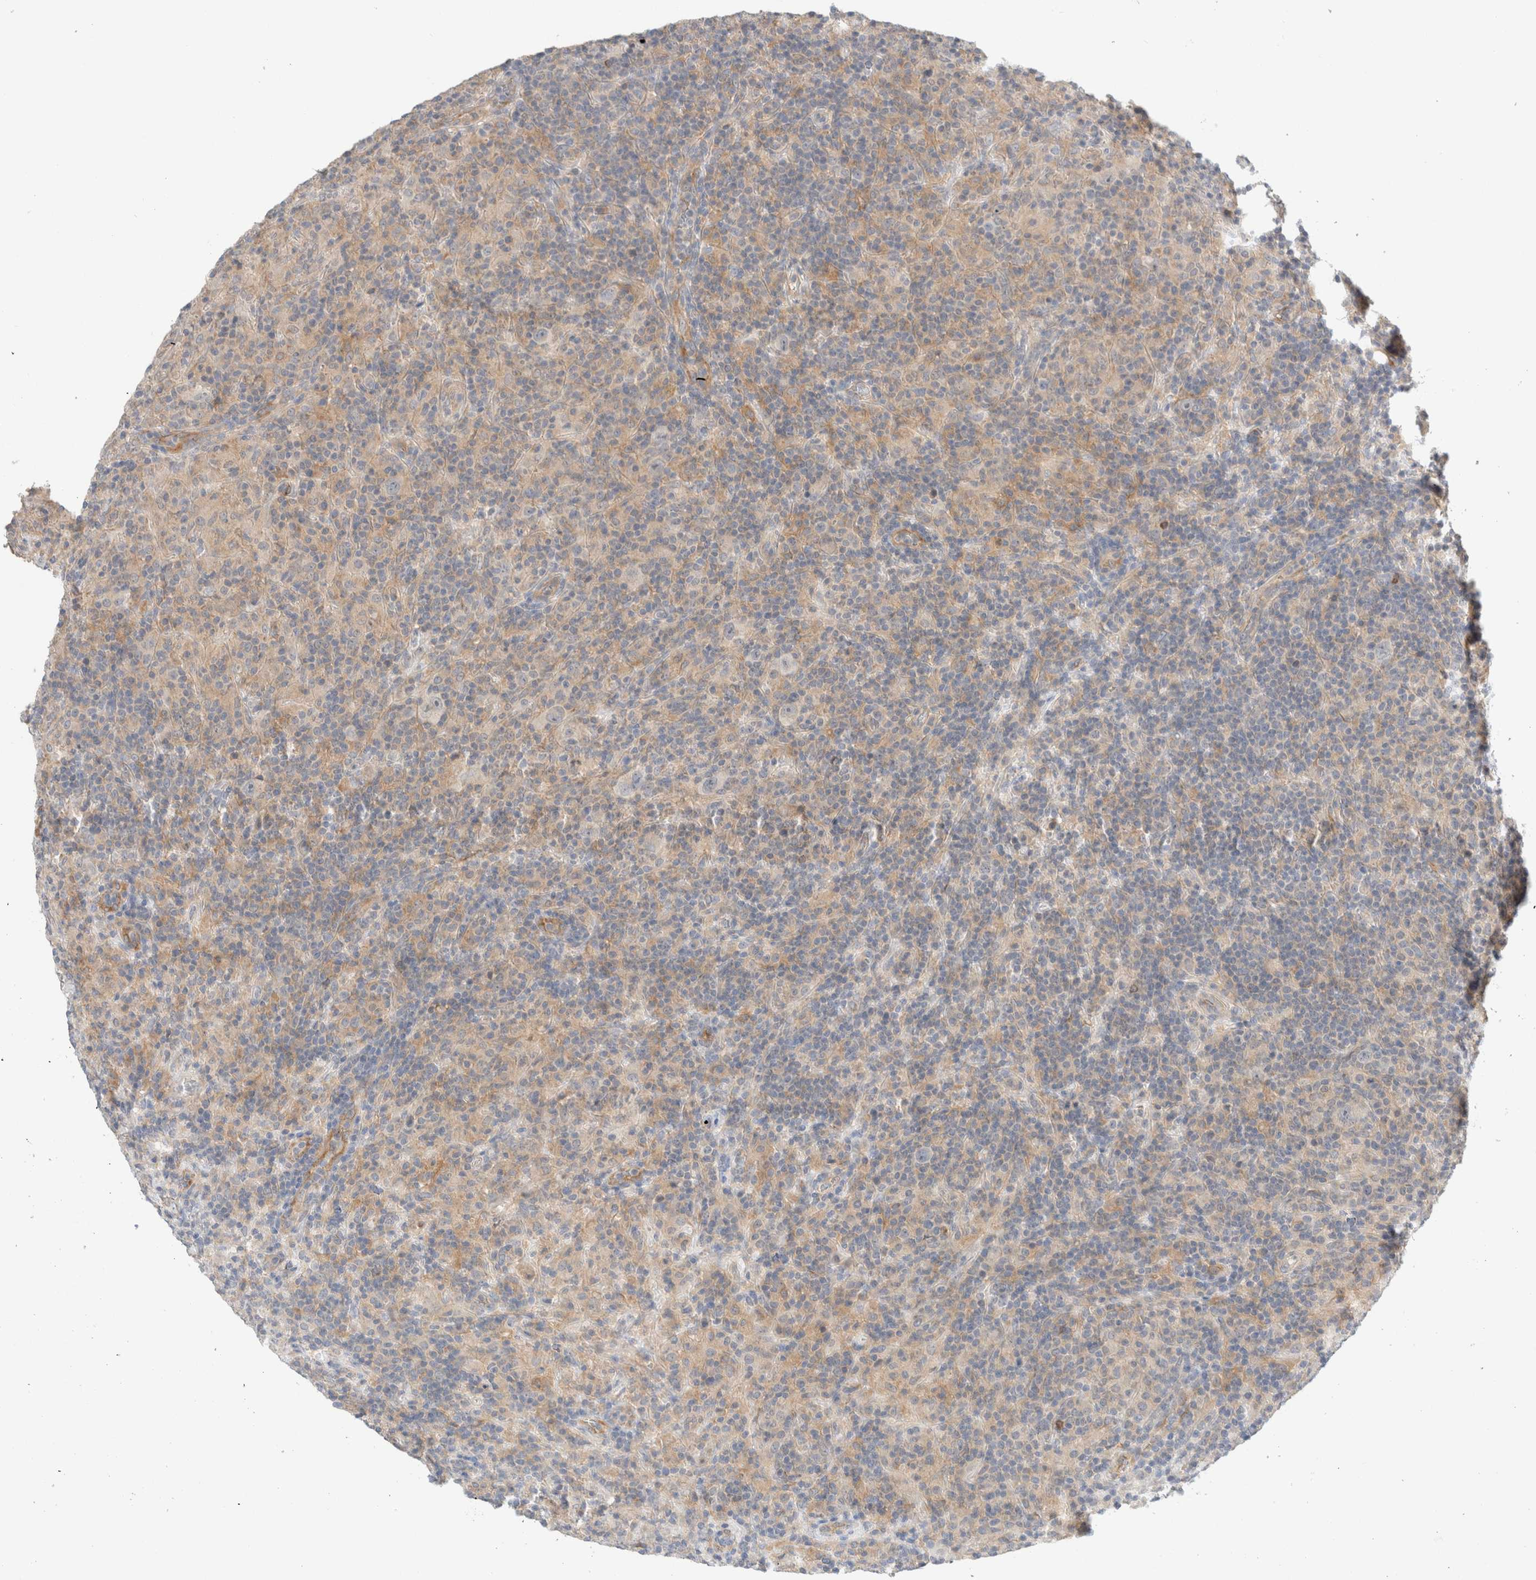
{"staining": {"intensity": "negative", "quantity": "none", "location": "none"}, "tissue": "lymphoma", "cell_type": "Tumor cells", "image_type": "cancer", "snomed": [{"axis": "morphology", "description": "Hodgkin's disease, NOS"}, {"axis": "topography", "description": "Lymph node"}], "caption": "Hodgkin's disease stained for a protein using immunohistochemistry displays no expression tumor cells.", "gene": "SDR16C5", "patient": {"sex": "male", "age": 70}}